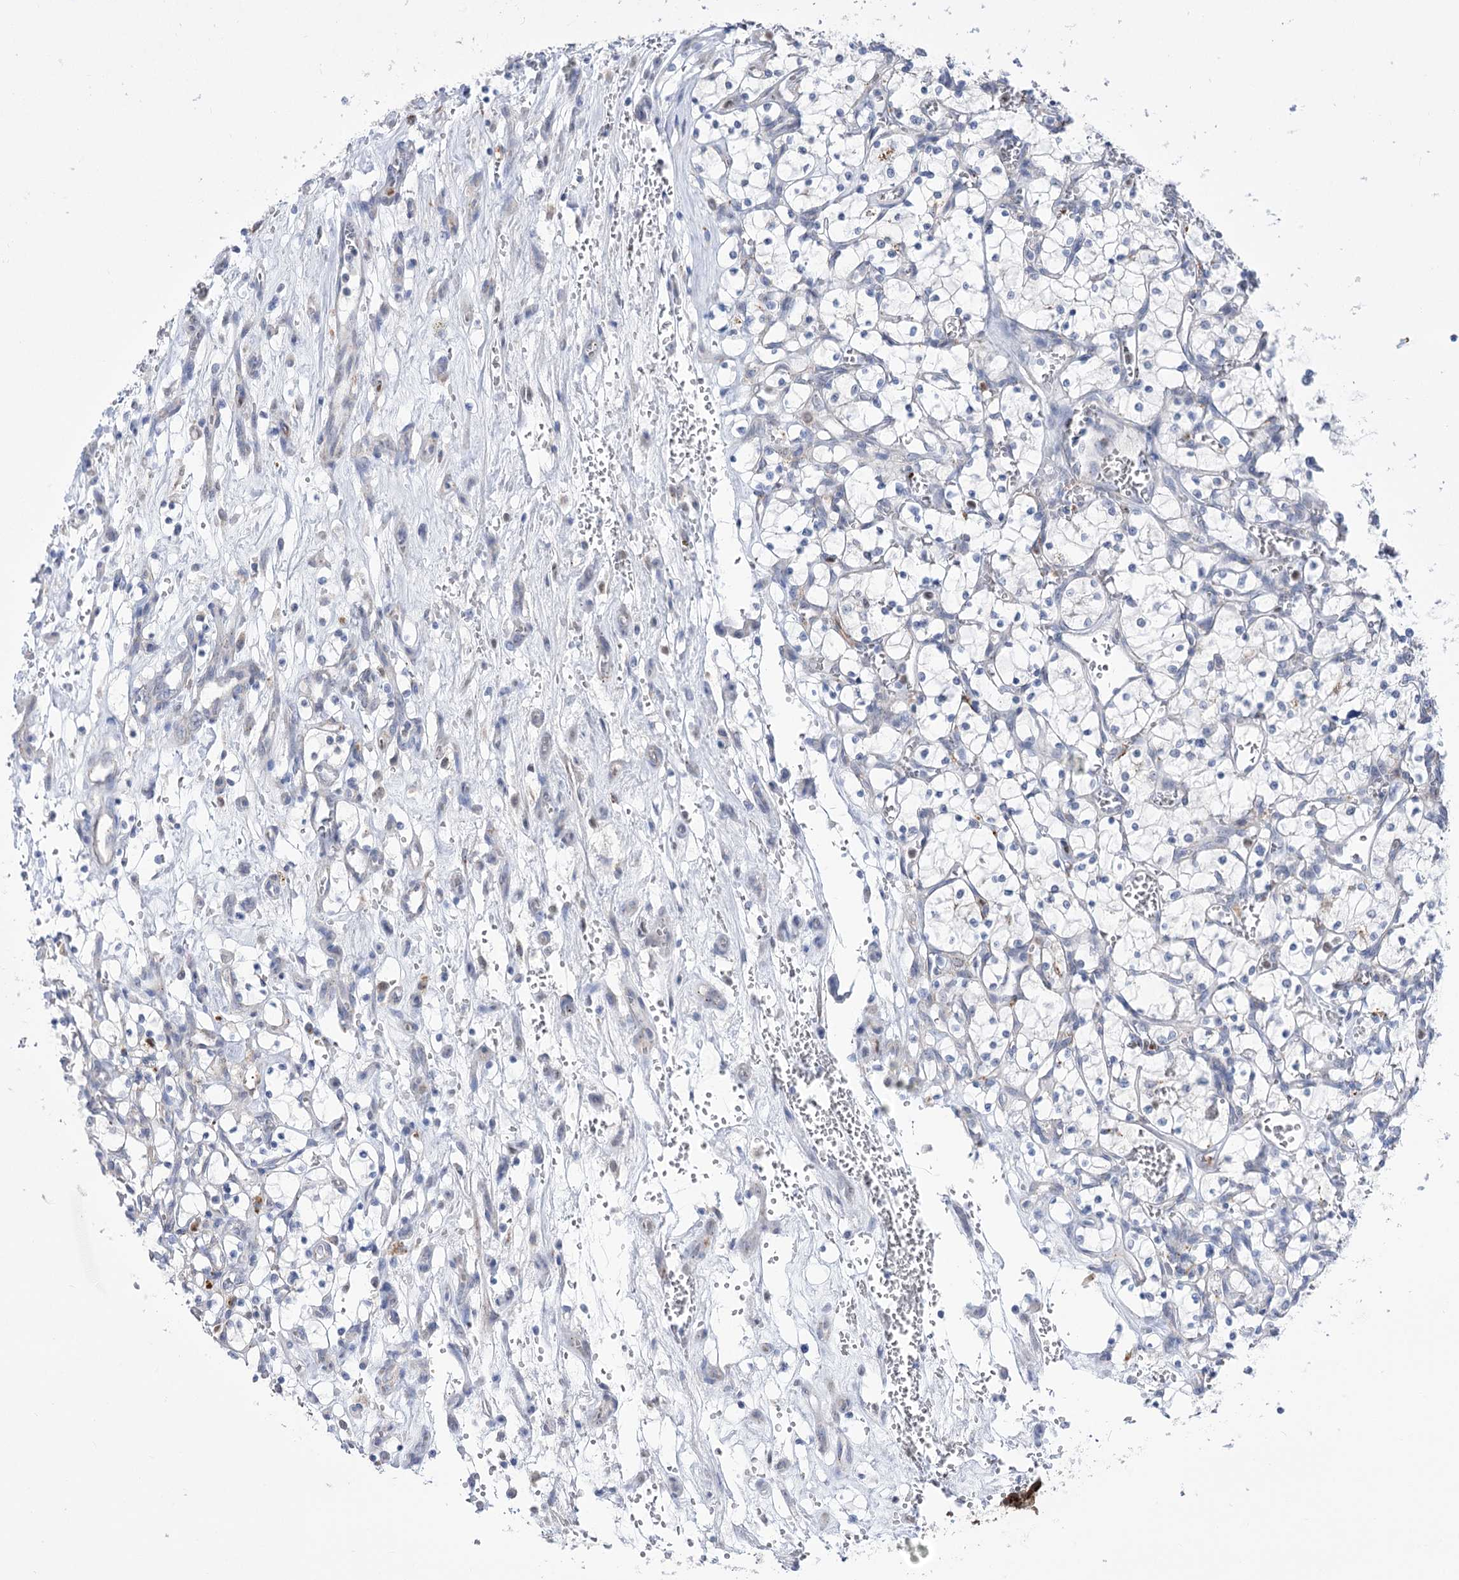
{"staining": {"intensity": "negative", "quantity": "none", "location": "none"}, "tissue": "renal cancer", "cell_type": "Tumor cells", "image_type": "cancer", "snomed": [{"axis": "morphology", "description": "Adenocarcinoma, NOS"}, {"axis": "topography", "description": "Kidney"}], "caption": "DAB immunohistochemical staining of renal adenocarcinoma shows no significant staining in tumor cells.", "gene": "SIAE", "patient": {"sex": "female", "age": 69}}